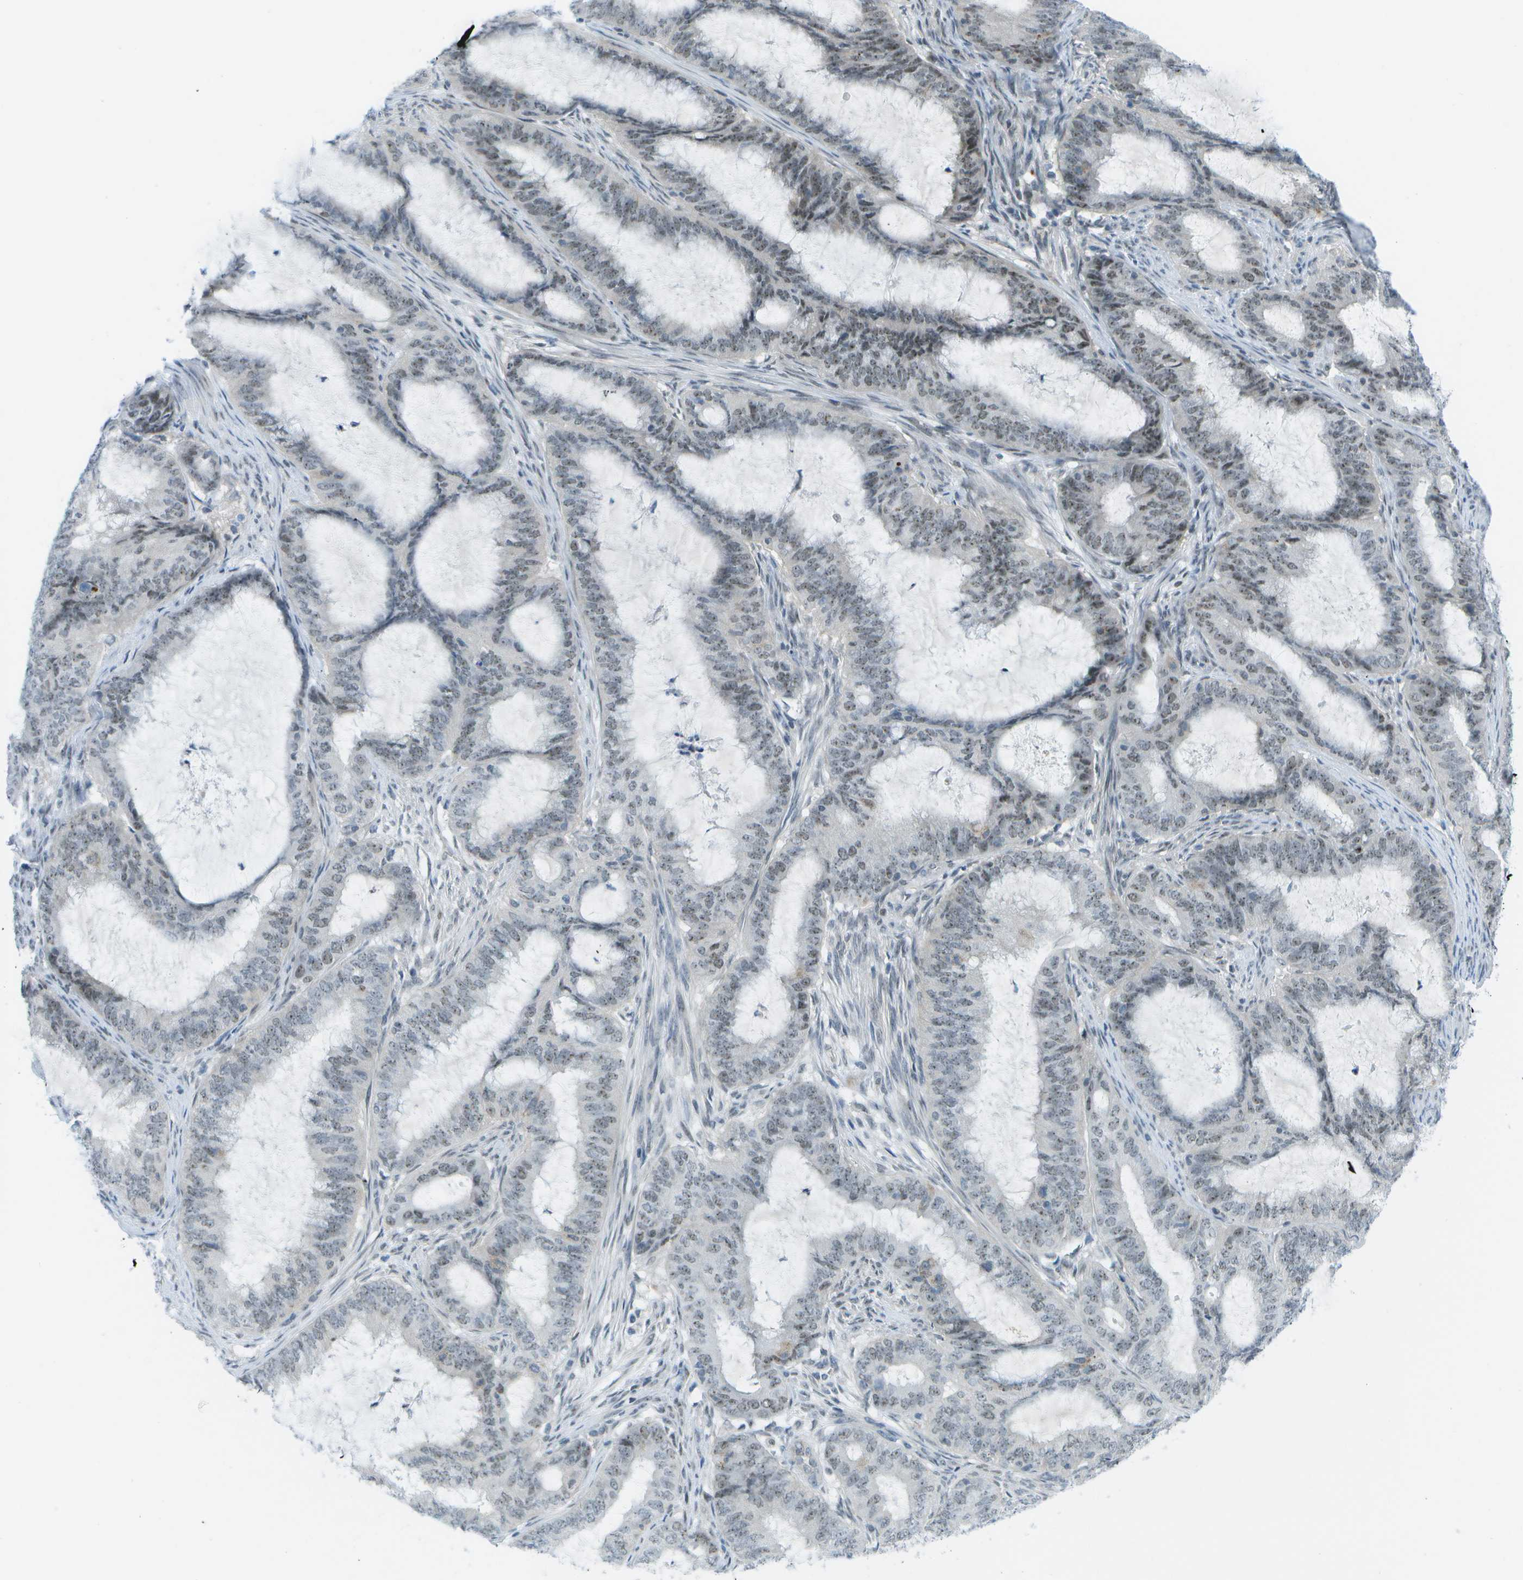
{"staining": {"intensity": "weak", "quantity": "25%-75%", "location": "nuclear"}, "tissue": "endometrial cancer", "cell_type": "Tumor cells", "image_type": "cancer", "snomed": [{"axis": "morphology", "description": "Adenocarcinoma, NOS"}, {"axis": "topography", "description": "Endometrium"}], "caption": "A high-resolution histopathology image shows immunohistochemistry staining of endometrial cancer (adenocarcinoma), which shows weak nuclear staining in about 25%-75% of tumor cells.", "gene": "PITHD1", "patient": {"sex": "female", "age": 70}}